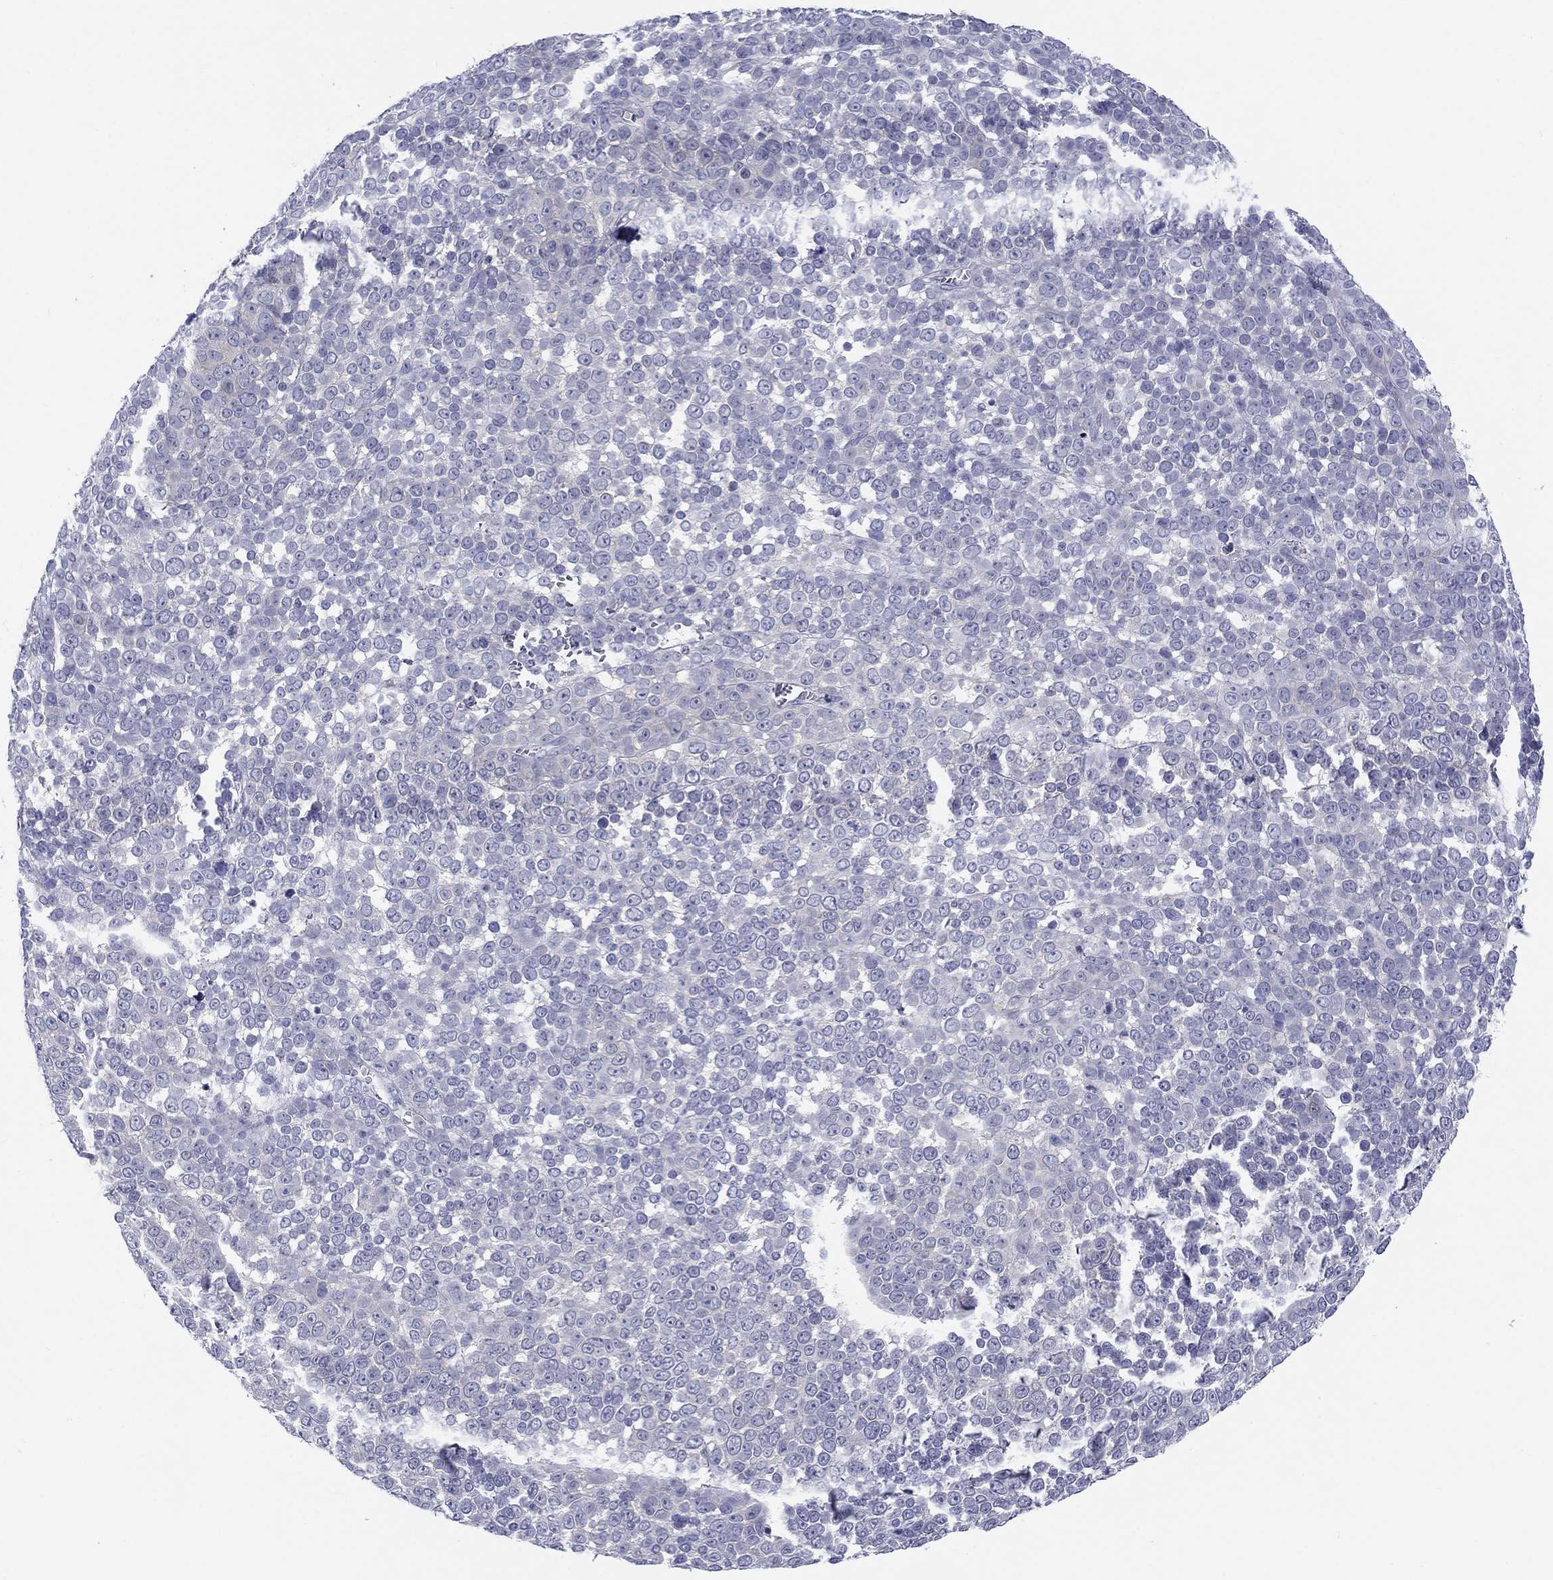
{"staining": {"intensity": "negative", "quantity": "none", "location": "none"}, "tissue": "melanoma", "cell_type": "Tumor cells", "image_type": "cancer", "snomed": [{"axis": "morphology", "description": "Malignant melanoma, NOS"}, {"axis": "topography", "description": "Skin"}], "caption": "Immunohistochemistry image of malignant melanoma stained for a protein (brown), which exhibits no staining in tumor cells.", "gene": "CACNA1A", "patient": {"sex": "female", "age": 95}}